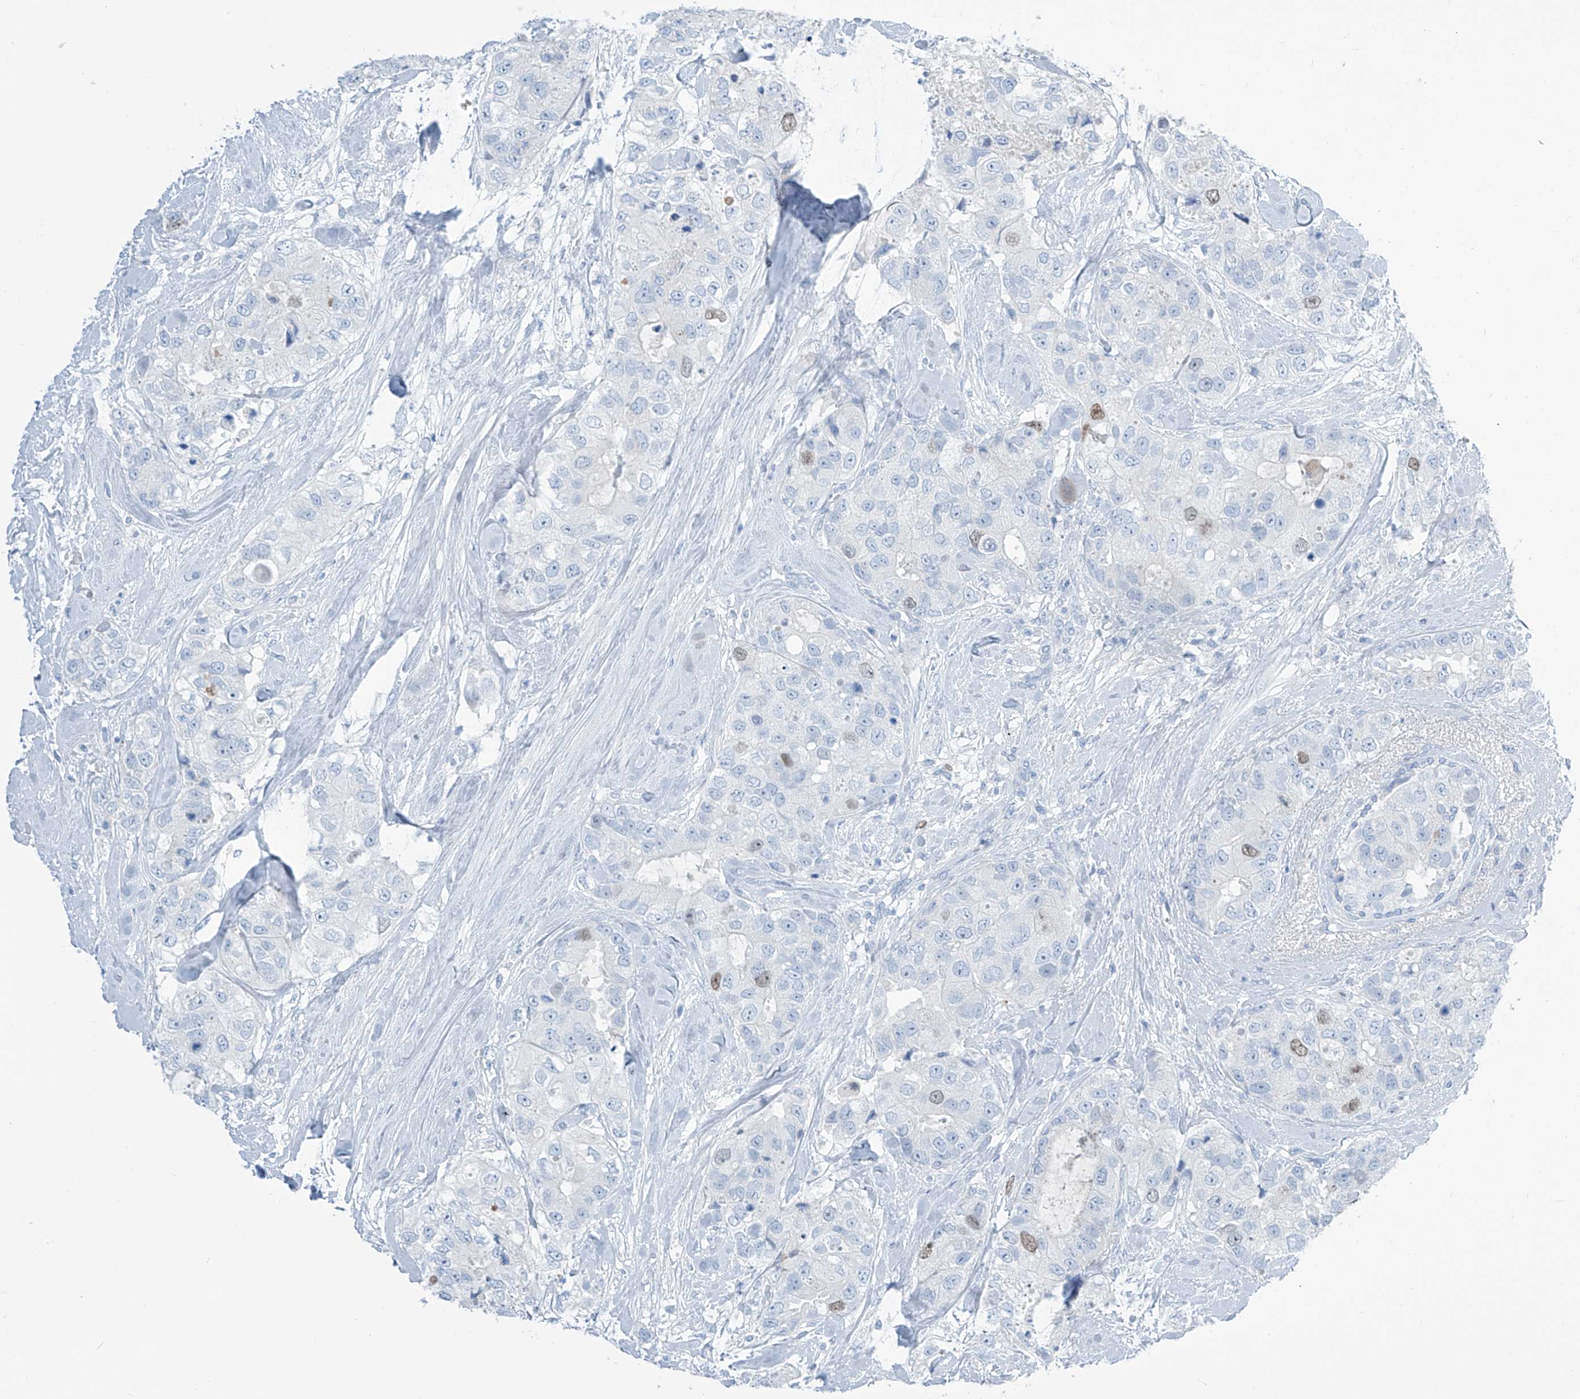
{"staining": {"intensity": "weak", "quantity": "<25%", "location": "nuclear"}, "tissue": "breast cancer", "cell_type": "Tumor cells", "image_type": "cancer", "snomed": [{"axis": "morphology", "description": "Duct carcinoma"}, {"axis": "topography", "description": "Breast"}], "caption": "Breast intraductal carcinoma stained for a protein using immunohistochemistry (IHC) exhibits no positivity tumor cells.", "gene": "SGO2", "patient": {"sex": "female", "age": 62}}